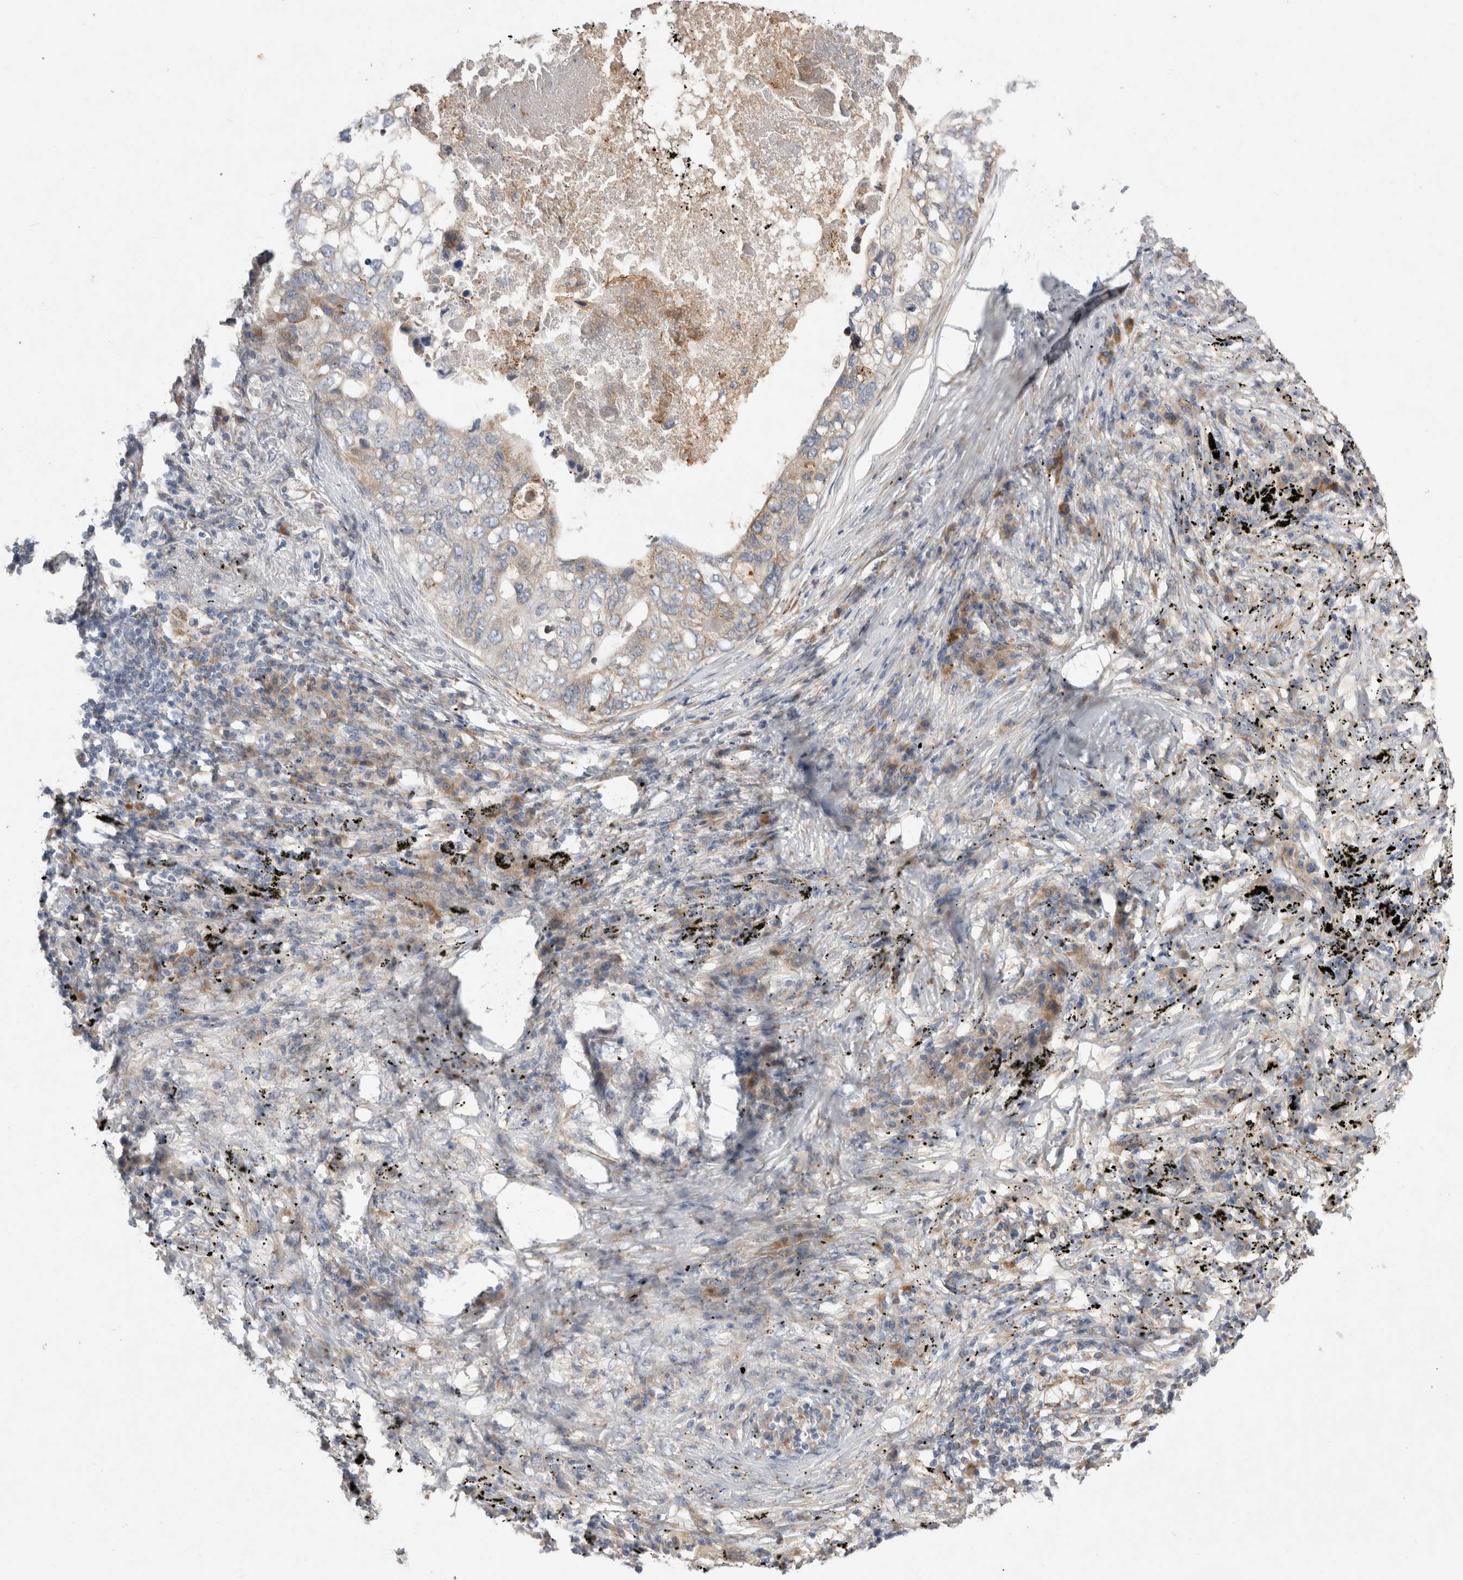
{"staining": {"intensity": "moderate", "quantity": "<25%", "location": "cytoplasmic/membranous"}, "tissue": "lung cancer", "cell_type": "Tumor cells", "image_type": "cancer", "snomed": [{"axis": "morphology", "description": "Squamous cell carcinoma, NOS"}, {"axis": "topography", "description": "Lung"}], "caption": "Human squamous cell carcinoma (lung) stained for a protein (brown) shows moderate cytoplasmic/membranous positive positivity in approximately <25% of tumor cells.", "gene": "TRMT9B", "patient": {"sex": "female", "age": 63}}